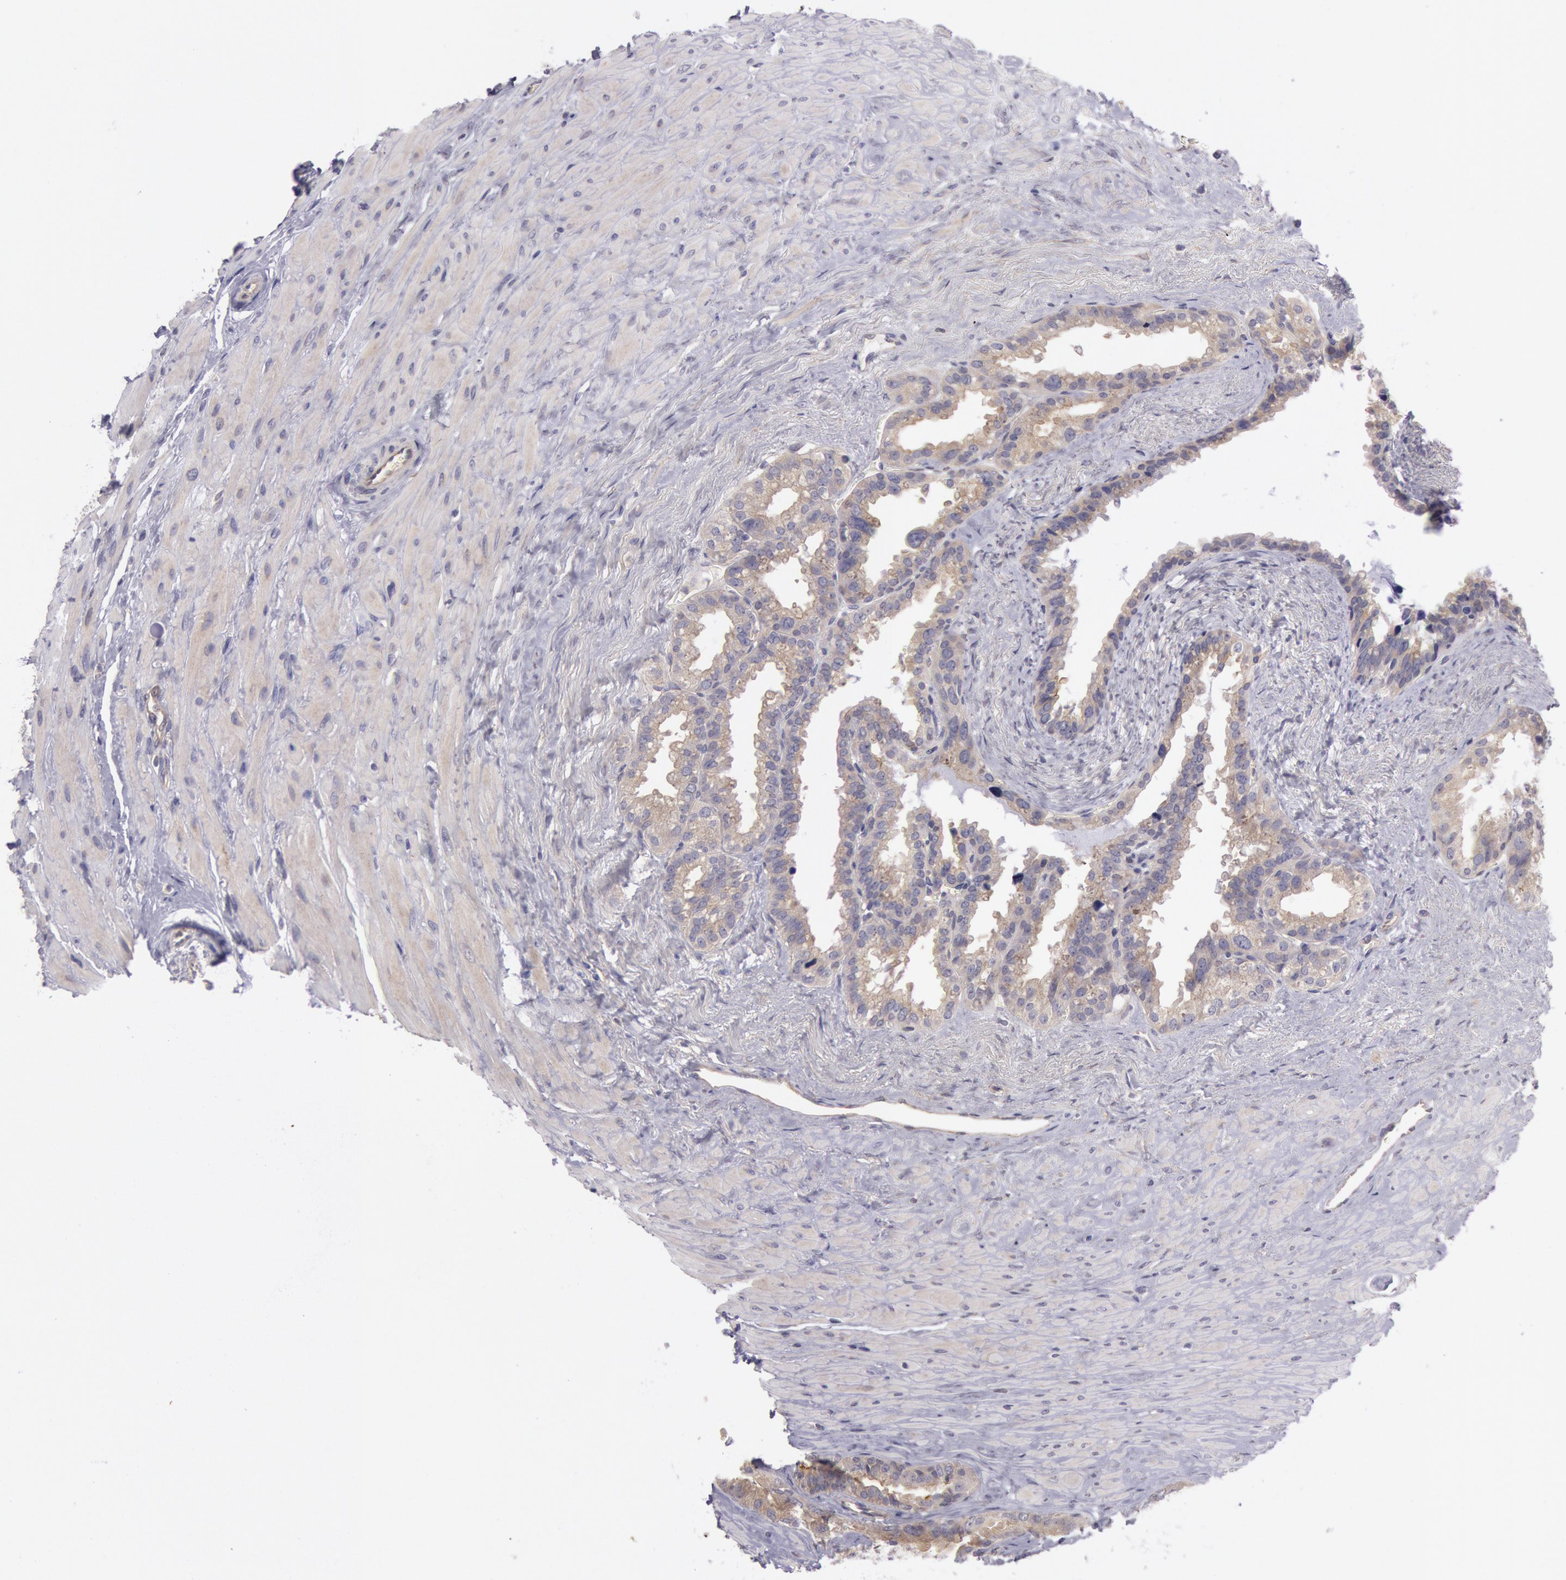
{"staining": {"intensity": "negative", "quantity": "none", "location": "none"}, "tissue": "seminal vesicle", "cell_type": "Glandular cells", "image_type": "normal", "snomed": [{"axis": "morphology", "description": "Normal tissue, NOS"}, {"axis": "topography", "description": "Prostate"}, {"axis": "topography", "description": "Seminal veicle"}], "caption": "The immunohistochemistry (IHC) photomicrograph has no significant staining in glandular cells of seminal vesicle. (DAB IHC with hematoxylin counter stain).", "gene": "AMOTL1", "patient": {"sex": "male", "age": 63}}